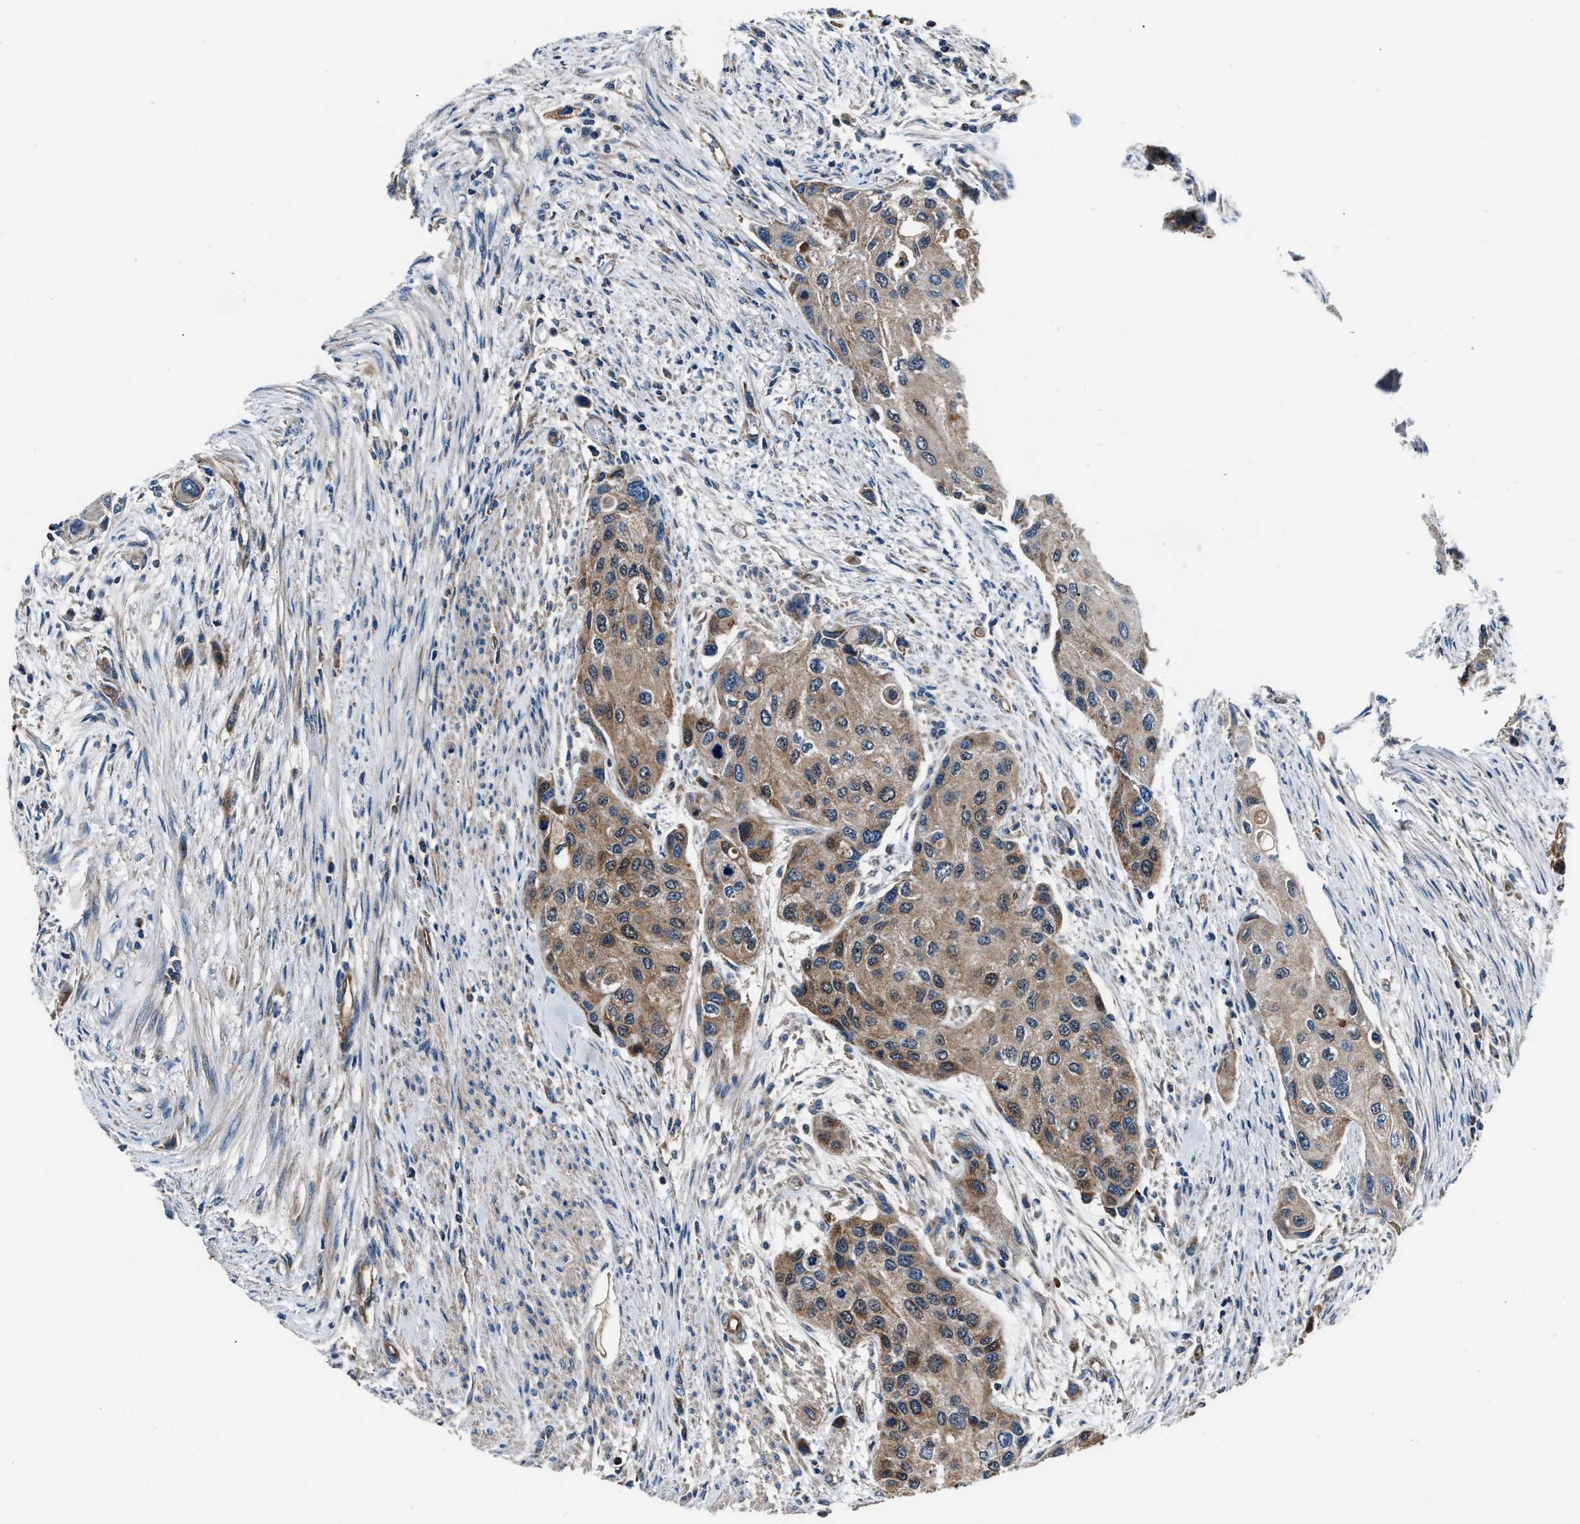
{"staining": {"intensity": "moderate", "quantity": ">75%", "location": "cytoplasmic/membranous"}, "tissue": "urothelial cancer", "cell_type": "Tumor cells", "image_type": "cancer", "snomed": [{"axis": "morphology", "description": "Urothelial carcinoma, High grade"}, {"axis": "topography", "description": "Urinary bladder"}], "caption": "Approximately >75% of tumor cells in high-grade urothelial carcinoma demonstrate moderate cytoplasmic/membranous protein positivity as visualized by brown immunohistochemical staining.", "gene": "GGCT", "patient": {"sex": "female", "age": 56}}